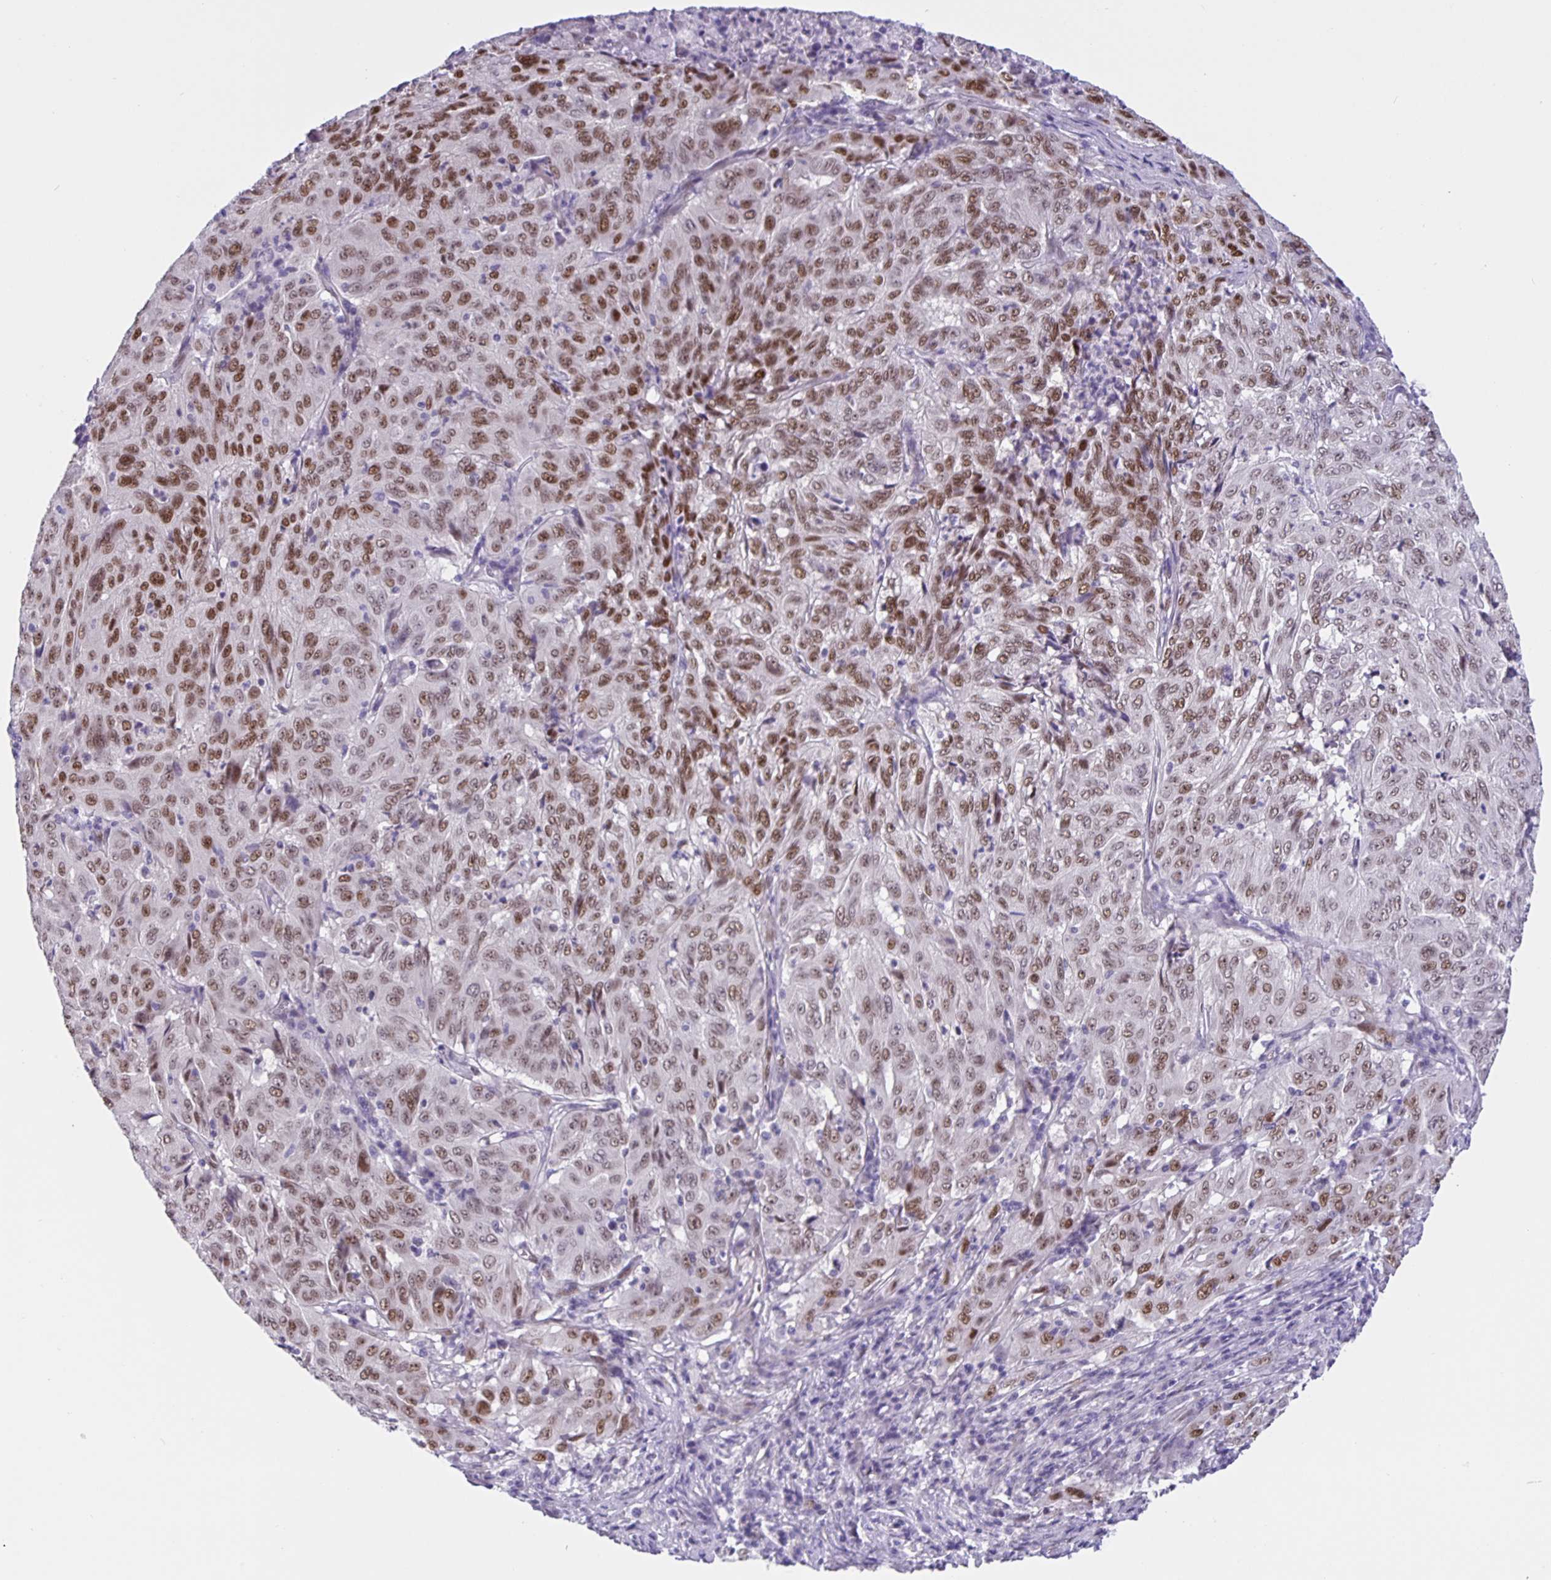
{"staining": {"intensity": "moderate", "quantity": ">75%", "location": "nuclear"}, "tissue": "pancreatic cancer", "cell_type": "Tumor cells", "image_type": "cancer", "snomed": [{"axis": "morphology", "description": "Adenocarcinoma, NOS"}, {"axis": "topography", "description": "Pancreas"}], "caption": "An IHC histopathology image of tumor tissue is shown. Protein staining in brown highlights moderate nuclear positivity in pancreatic cancer (adenocarcinoma) within tumor cells.", "gene": "FOSL2", "patient": {"sex": "male", "age": 63}}